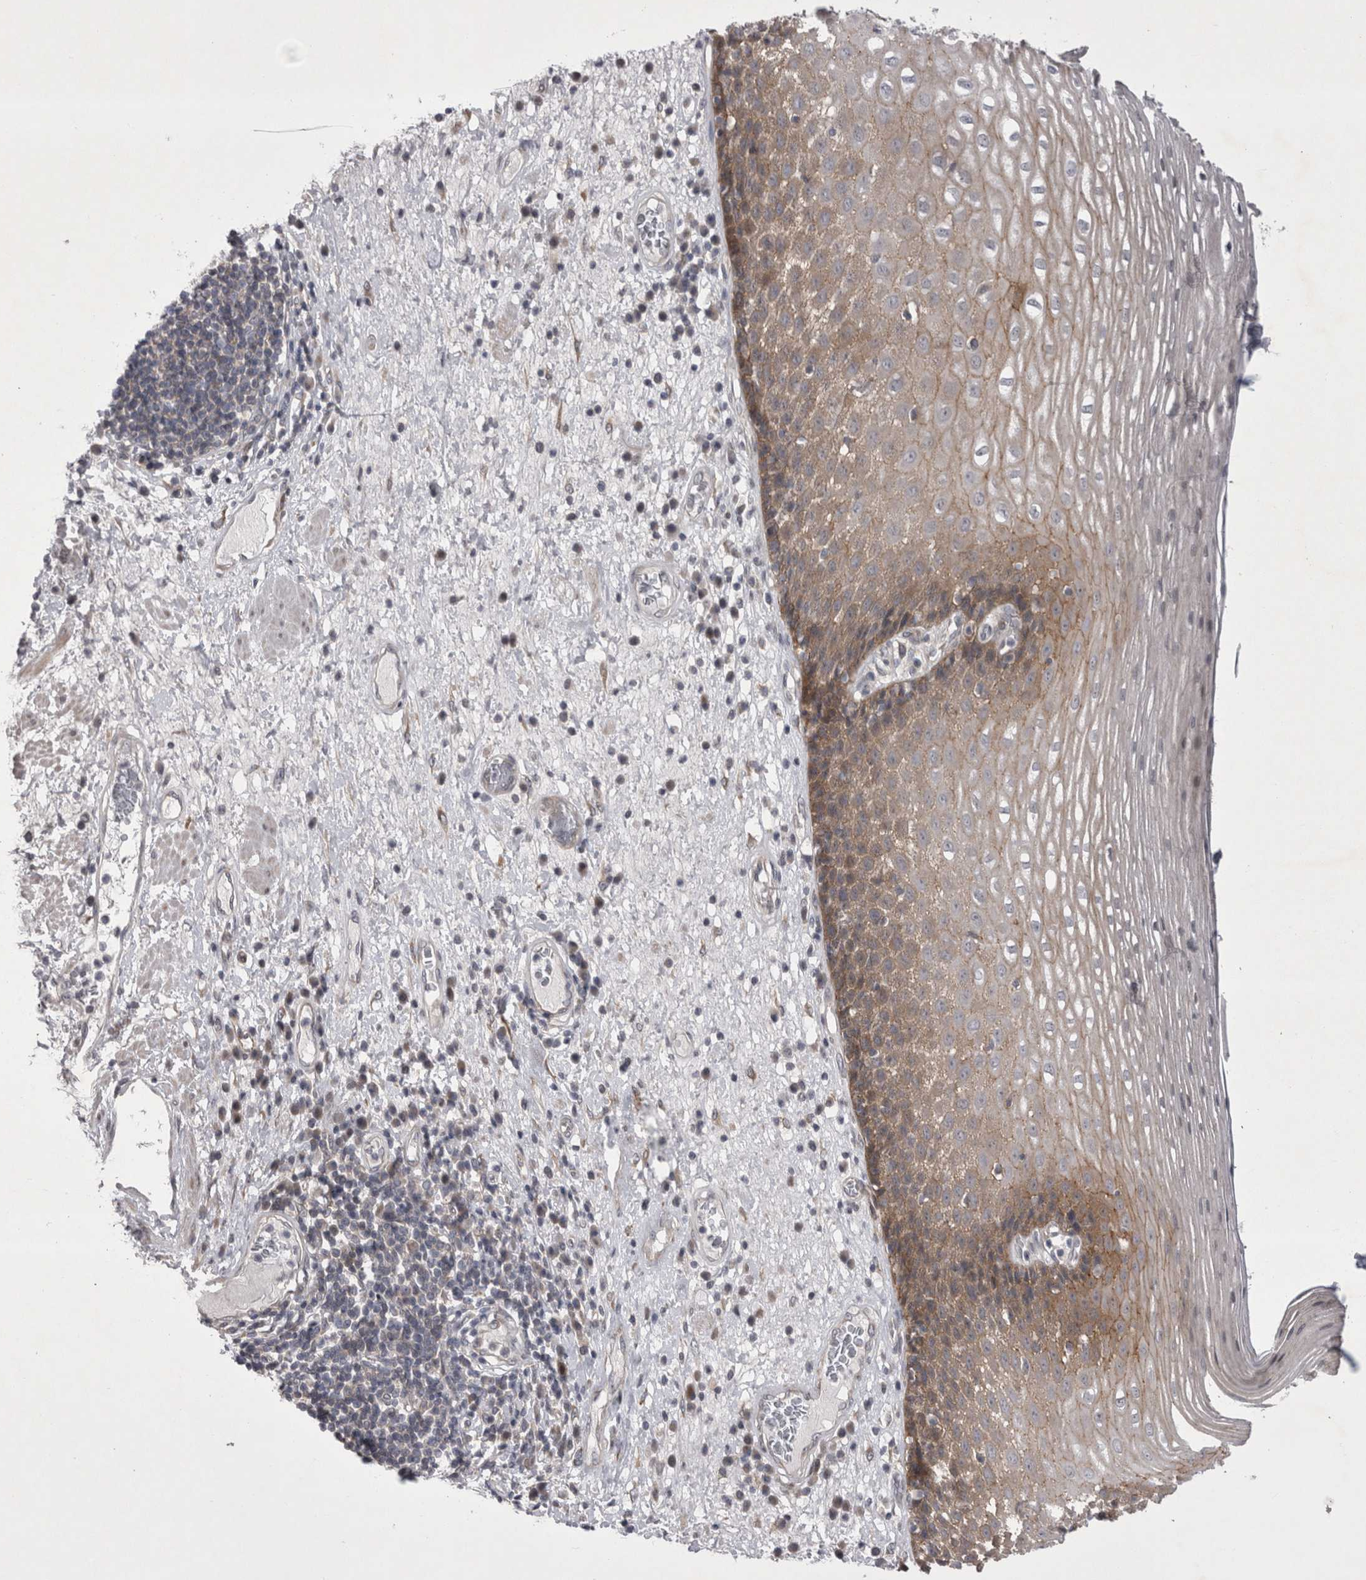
{"staining": {"intensity": "moderate", "quantity": "25%-75%", "location": "cytoplasmic/membranous"}, "tissue": "esophagus", "cell_type": "Squamous epithelial cells", "image_type": "normal", "snomed": [{"axis": "morphology", "description": "Normal tissue, NOS"}, {"axis": "morphology", "description": "Adenocarcinoma, NOS"}, {"axis": "topography", "description": "Esophagus"}], "caption": "This image shows normal esophagus stained with immunohistochemistry to label a protein in brown. The cytoplasmic/membranous of squamous epithelial cells show moderate positivity for the protein. Nuclei are counter-stained blue.", "gene": "NENF", "patient": {"sex": "male", "age": 62}}